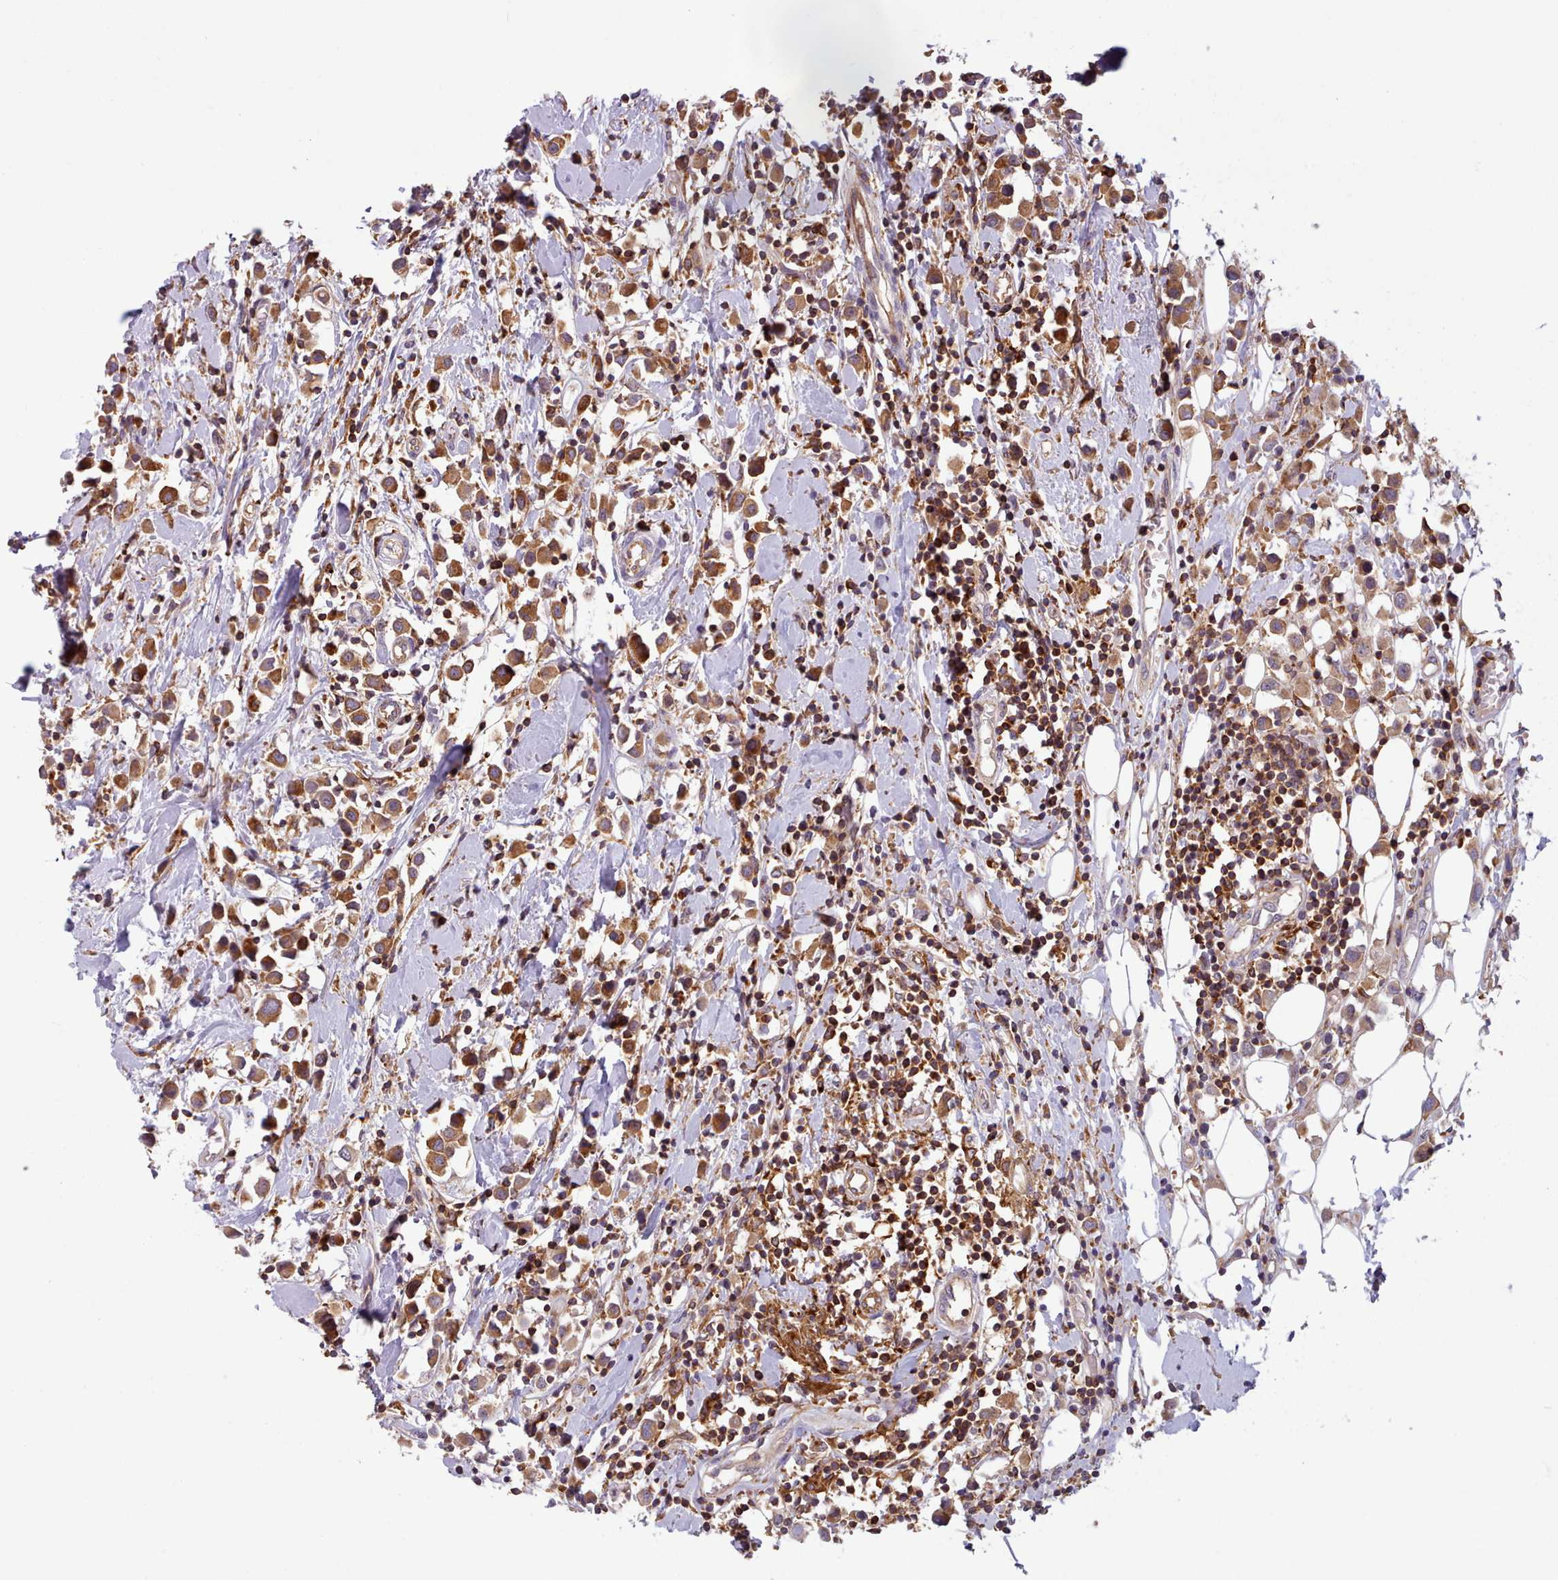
{"staining": {"intensity": "moderate", "quantity": ">75%", "location": "cytoplasmic/membranous"}, "tissue": "breast cancer", "cell_type": "Tumor cells", "image_type": "cancer", "snomed": [{"axis": "morphology", "description": "Duct carcinoma"}, {"axis": "topography", "description": "Breast"}], "caption": "Immunohistochemical staining of human infiltrating ductal carcinoma (breast) reveals medium levels of moderate cytoplasmic/membranous positivity in approximately >75% of tumor cells.", "gene": "CRYBG1", "patient": {"sex": "female", "age": 61}}